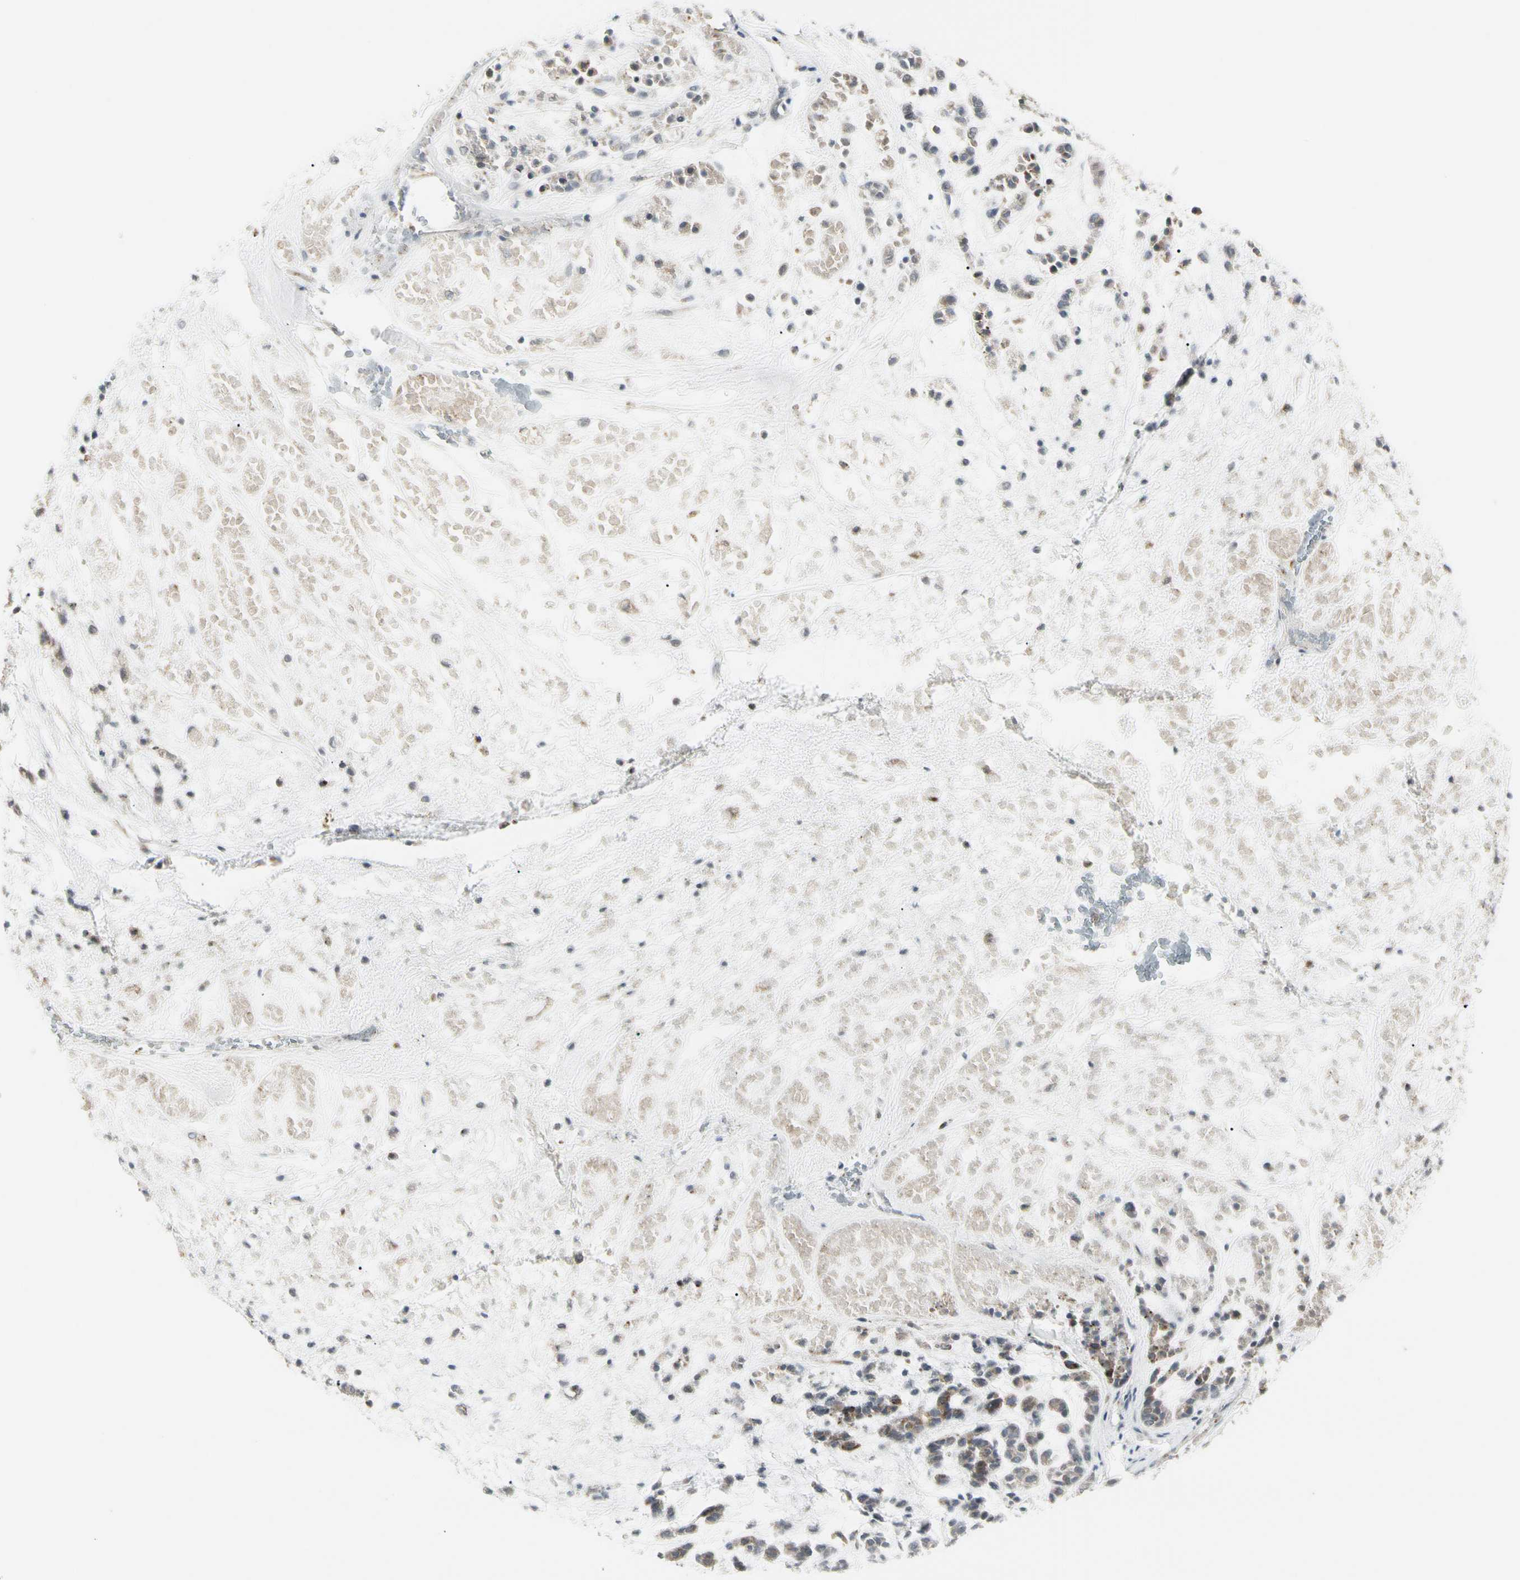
{"staining": {"intensity": "weak", "quantity": ">75%", "location": "cytoplasmic/membranous"}, "tissue": "head and neck cancer", "cell_type": "Tumor cells", "image_type": "cancer", "snomed": [{"axis": "morphology", "description": "Adenocarcinoma, NOS"}, {"axis": "morphology", "description": "Adenoma, NOS"}, {"axis": "topography", "description": "Head-Neck"}], "caption": "Protein analysis of adenoma (head and neck) tissue reveals weak cytoplasmic/membranous expression in about >75% of tumor cells. (DAB (3,3'-diaminobenzidine) IHC, brown staining for protein, blue staining for nuclei).", "gene": "GRN", "patient": {"sex": "female", "age": 55}}